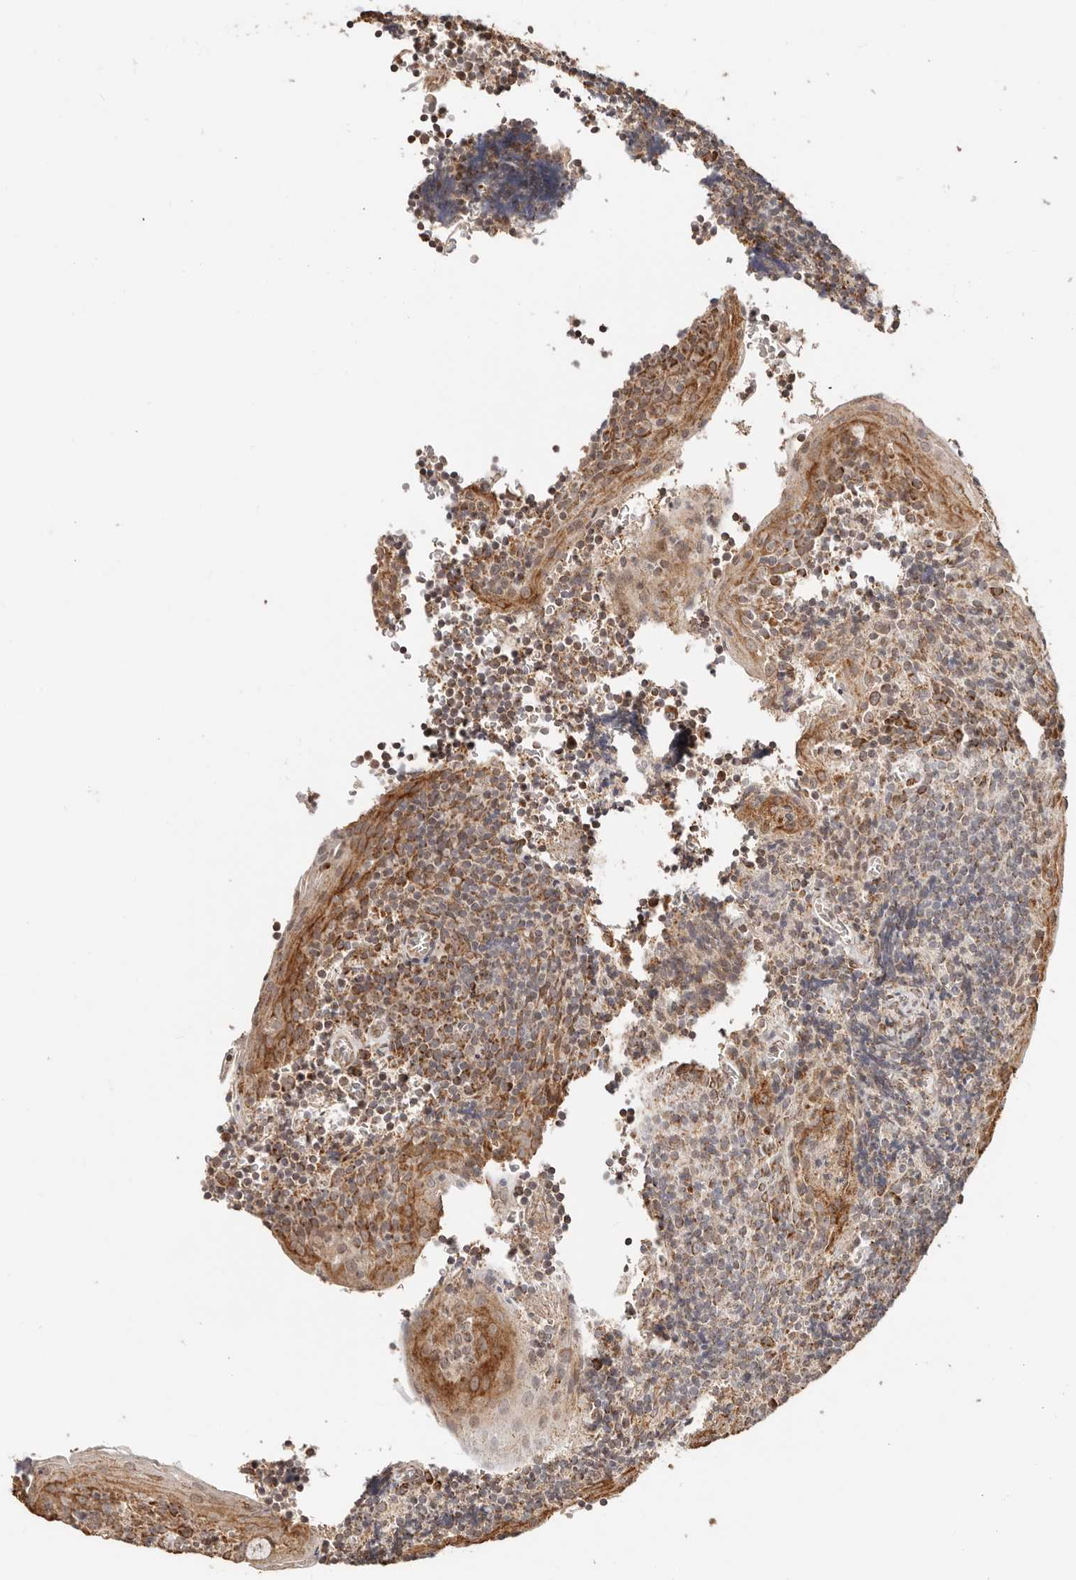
{"staining": {"intensity": "moderate", "quantity": ">75%", "location": "cytoplasmic/membranous"}, "tissue": "tonsil", "cell_type": "Germinal center cells", "image_type": "normal", "snomed": [{"axis": "morphology", "description": "Normal tissue, NOS"}, {"axis": "topography", "description": "Tonsil"}], "caption": "DAB (3,3'-diaminobenzidine) immunohistochemical staining of benign tonsil demonstrates moderate cytoplasmic/membranous protein staining in approximately >75% of germinal center cells. (brown staining indicates protein expression, while blue staining denotes nuclei).", "gene": "NDUFB11", "patient": {"sex": "male", "age": 27}}